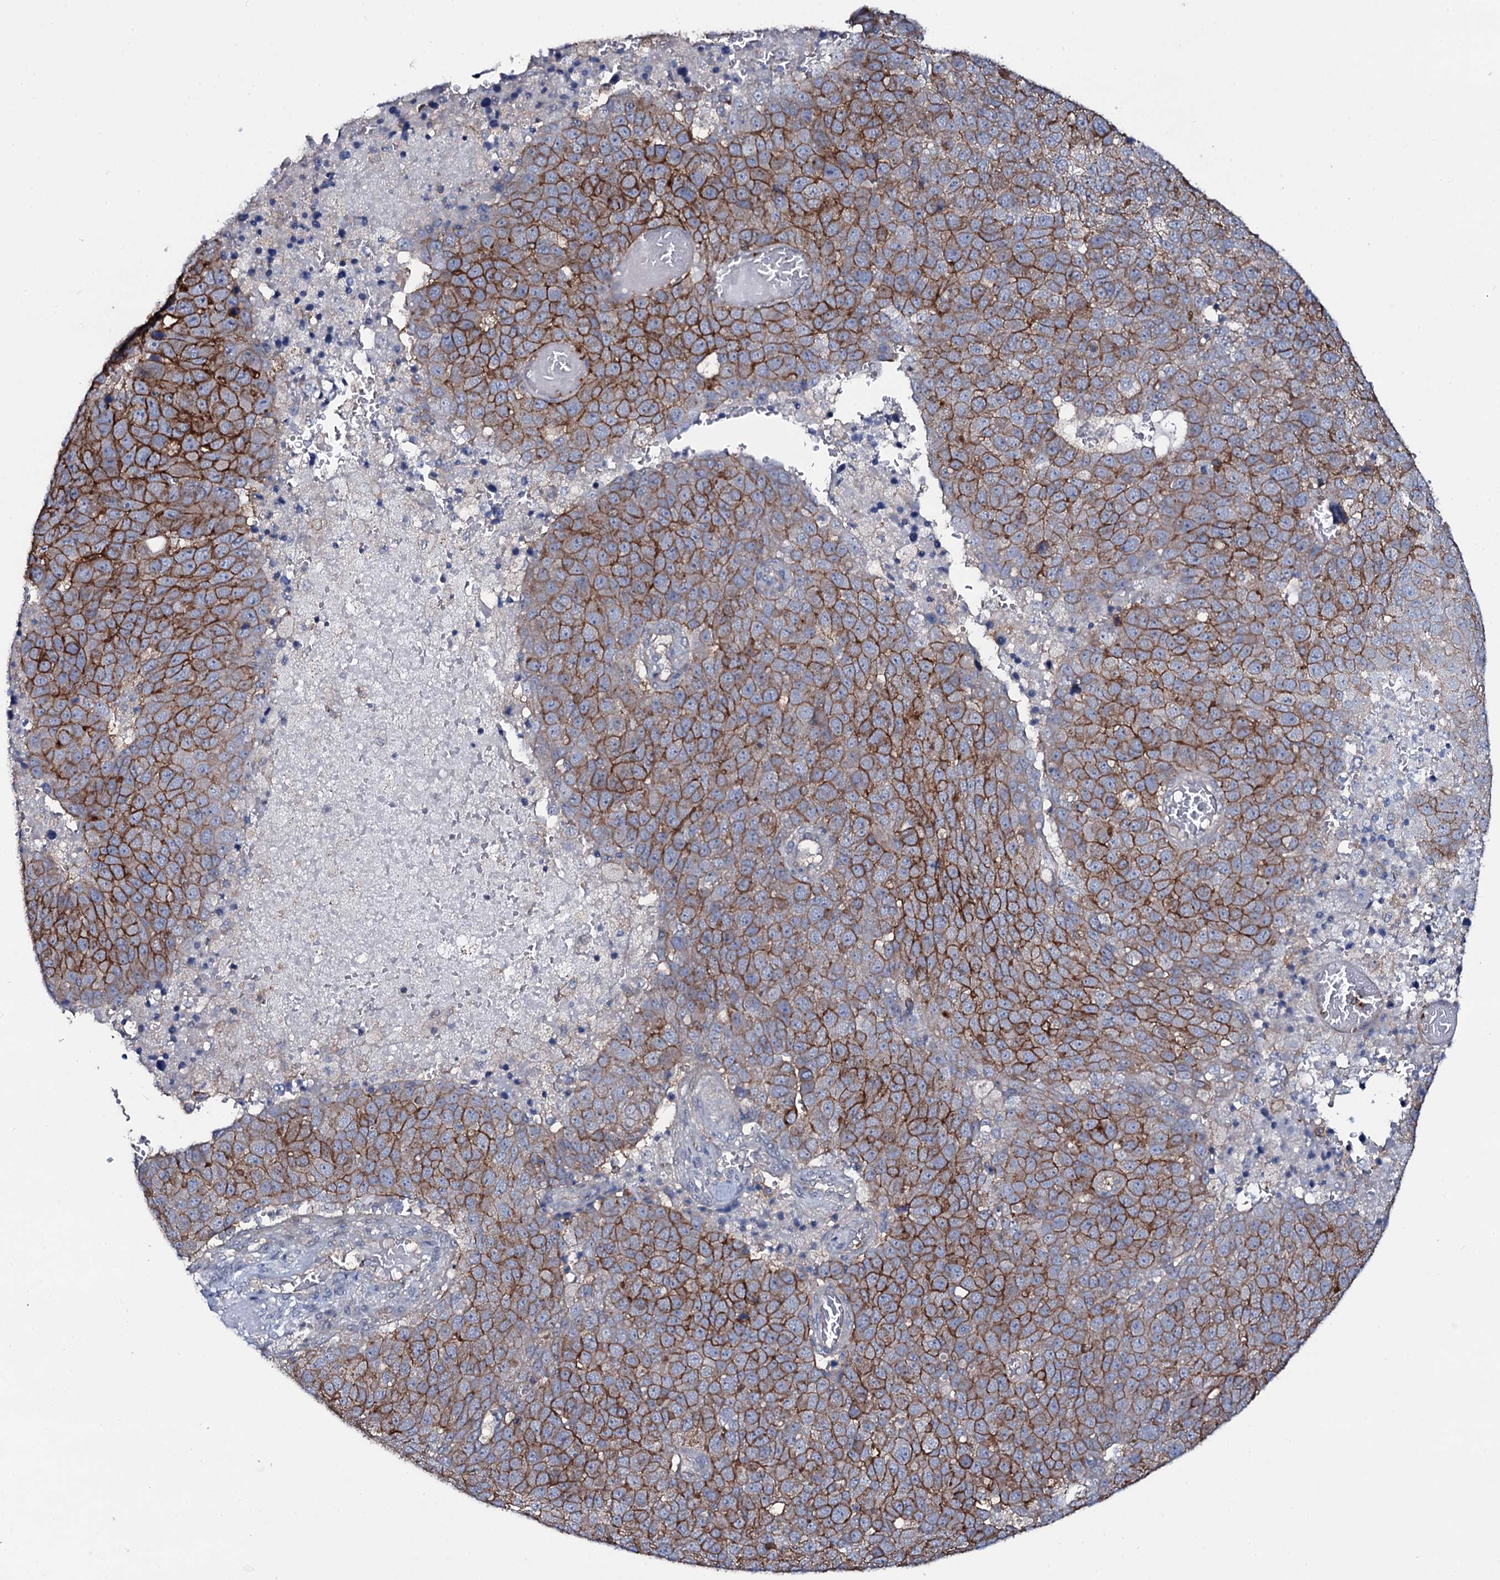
{"staining": {"intensity": "strong", "quantity": ">75%", "location": "cytoplasmic/membranous"}, "tissue": "pancreatic cancer", "cell_type": "Tumor cells", "image_type": "cancer", "snomed": [{"axis": "morphology", "description": "Adenocarcinoma, NOS"}, {"axis": "topography", "description": "Pancreas"}], "caption": "Brown immunohistochemical staining in human pancreatic cancer (adenocarcinoma) shows strong cytoplasmic/membranous staining in approximately >75% of tumor cells.", "gene": "SNAP23", "patient": {"sex": "female", "age": 61}}